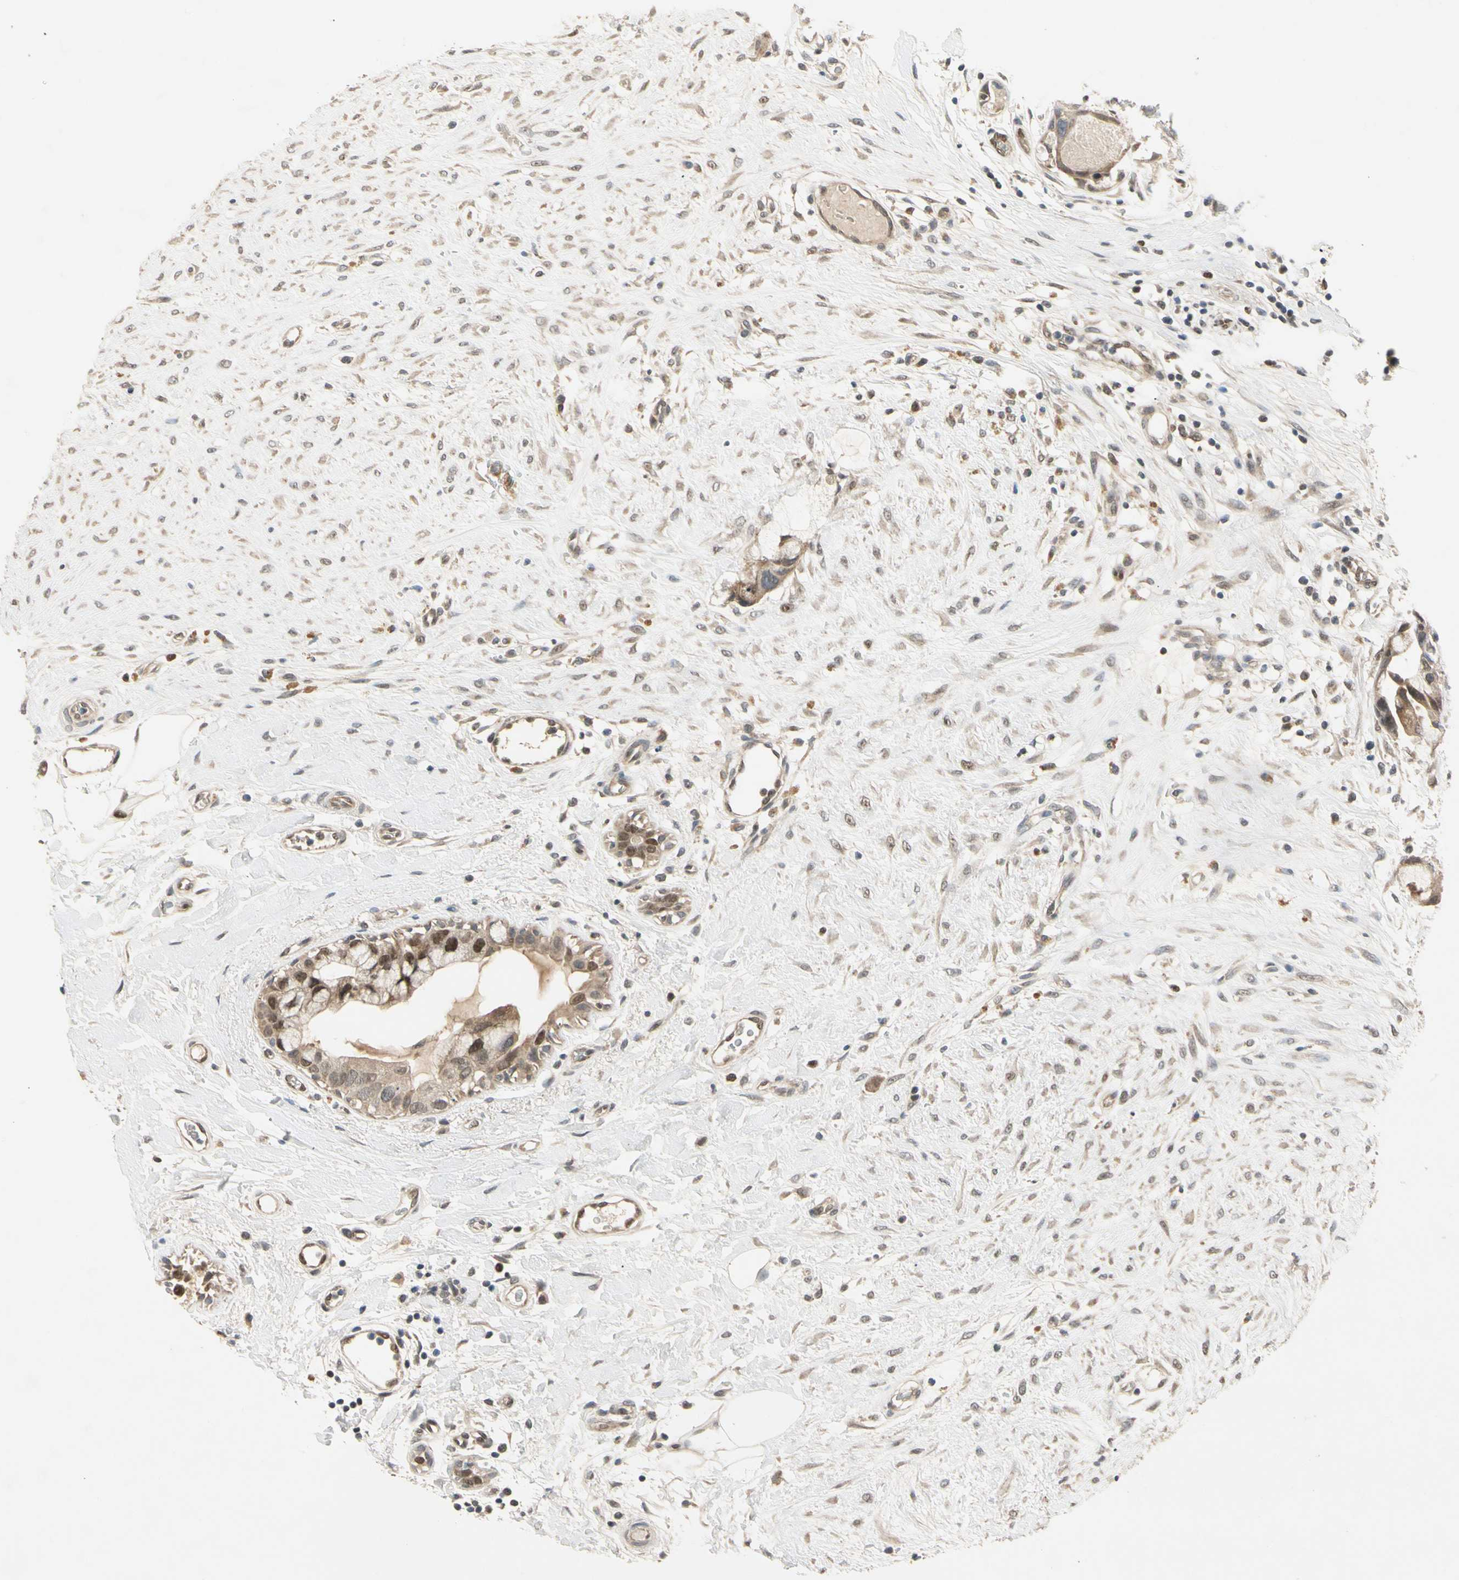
{"staining": {"intensity": "moderate", "quantity": ">75%", "location": "cytoplasmic/membranous,nuclear"}, "tissue": "breast cancer", "cell_type": "Tumor cells", "image_type": "cancer", "snomed": [{"axis": "morphology", "description": "Duct carcinoma"}, {"axis": "topography", "description": "Breast"}], "caption": "IHC of human breast cancer (invasive ductal carcinoma) shows medium levels of moderate cytoplasmic/membranous and nuclear staining in approximately >75% of tumor cells.", "gene": "RIOX2", "patient": {"sex": "female", "age": 40}}